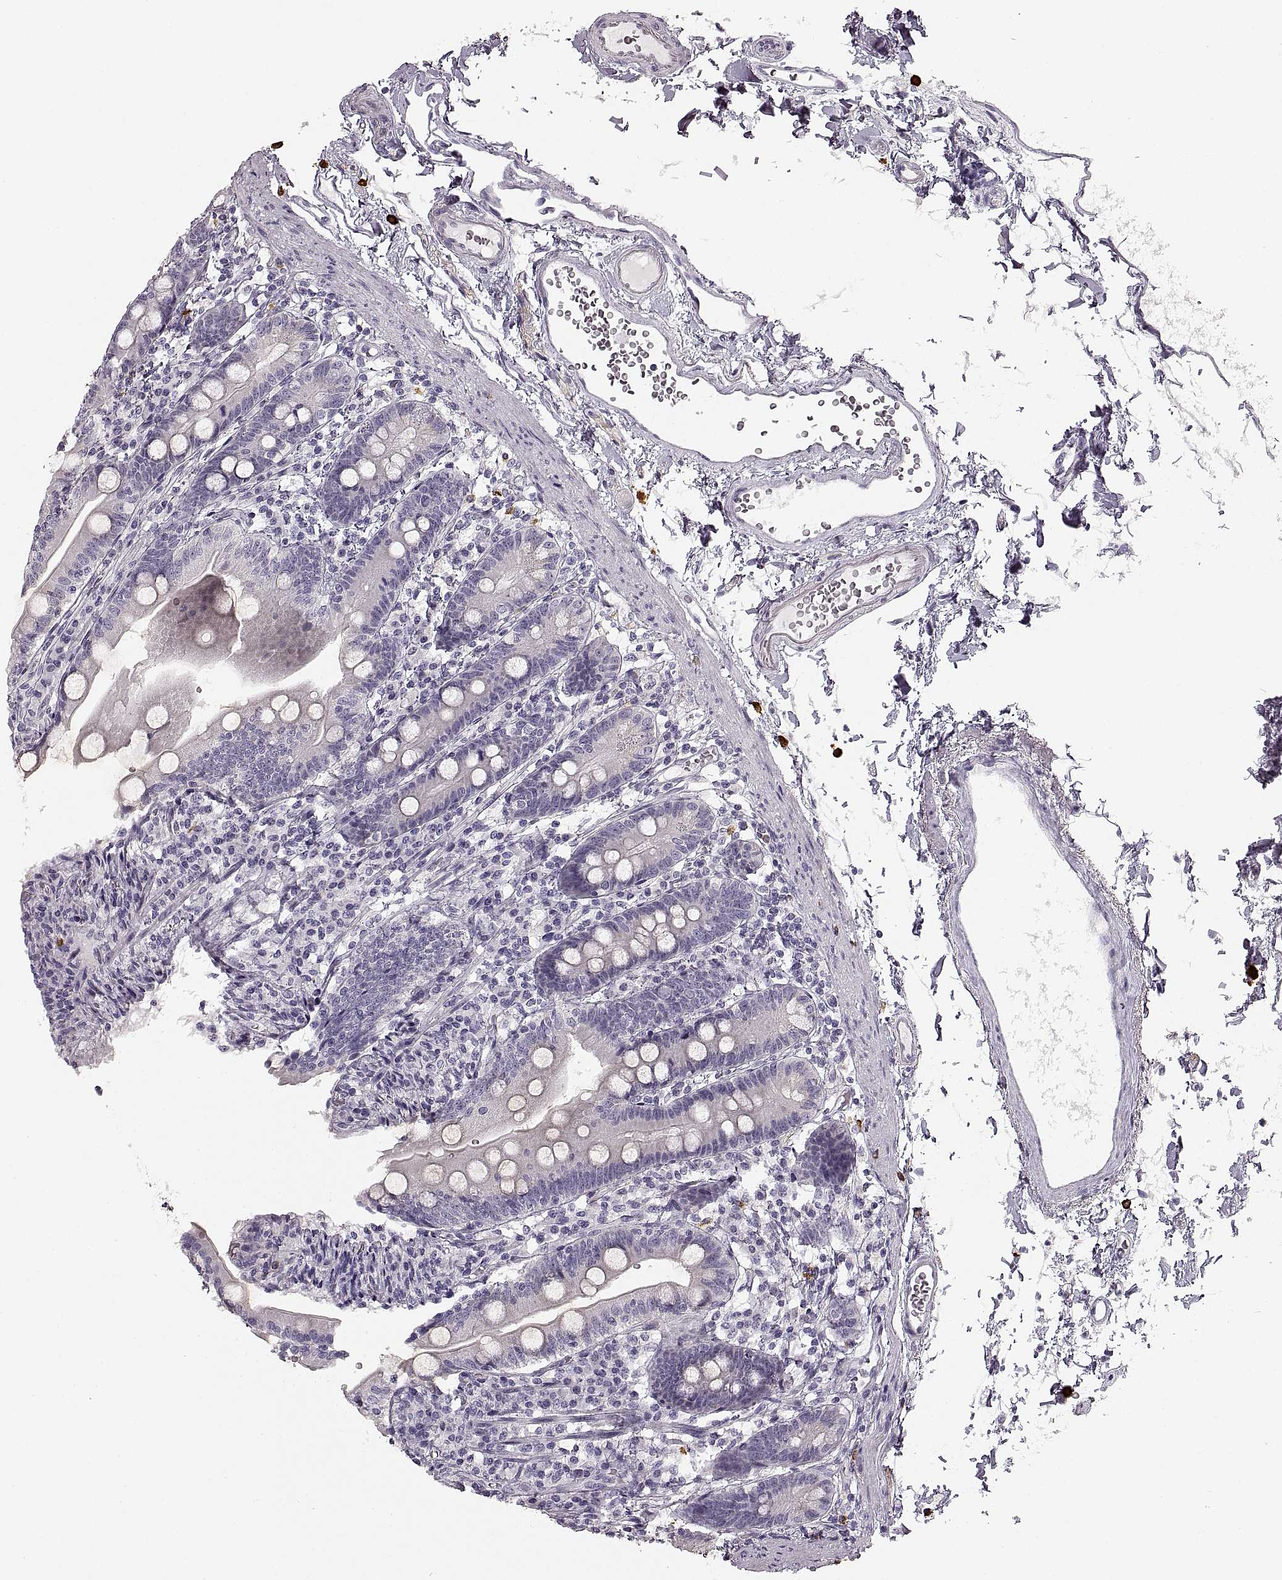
{"staining": {"intensity": "negative", "quantity": "none", "location": "none"}, "tissue": "duodenum", "cell_type": "Glandular cells", "image_type": "normal", "snomed": [{"axis": "morphology", "description": "Normal tissue, NOS"}, {"axis": "topography", "description": "Duodenum"}], "caption": "The micrograph demonstrates no significant positivity in glandular cells of duodenum. (DAB IHC, high magnification).", "gene": "CNTN1", "patient": {"sex": "female", "age": 67}}